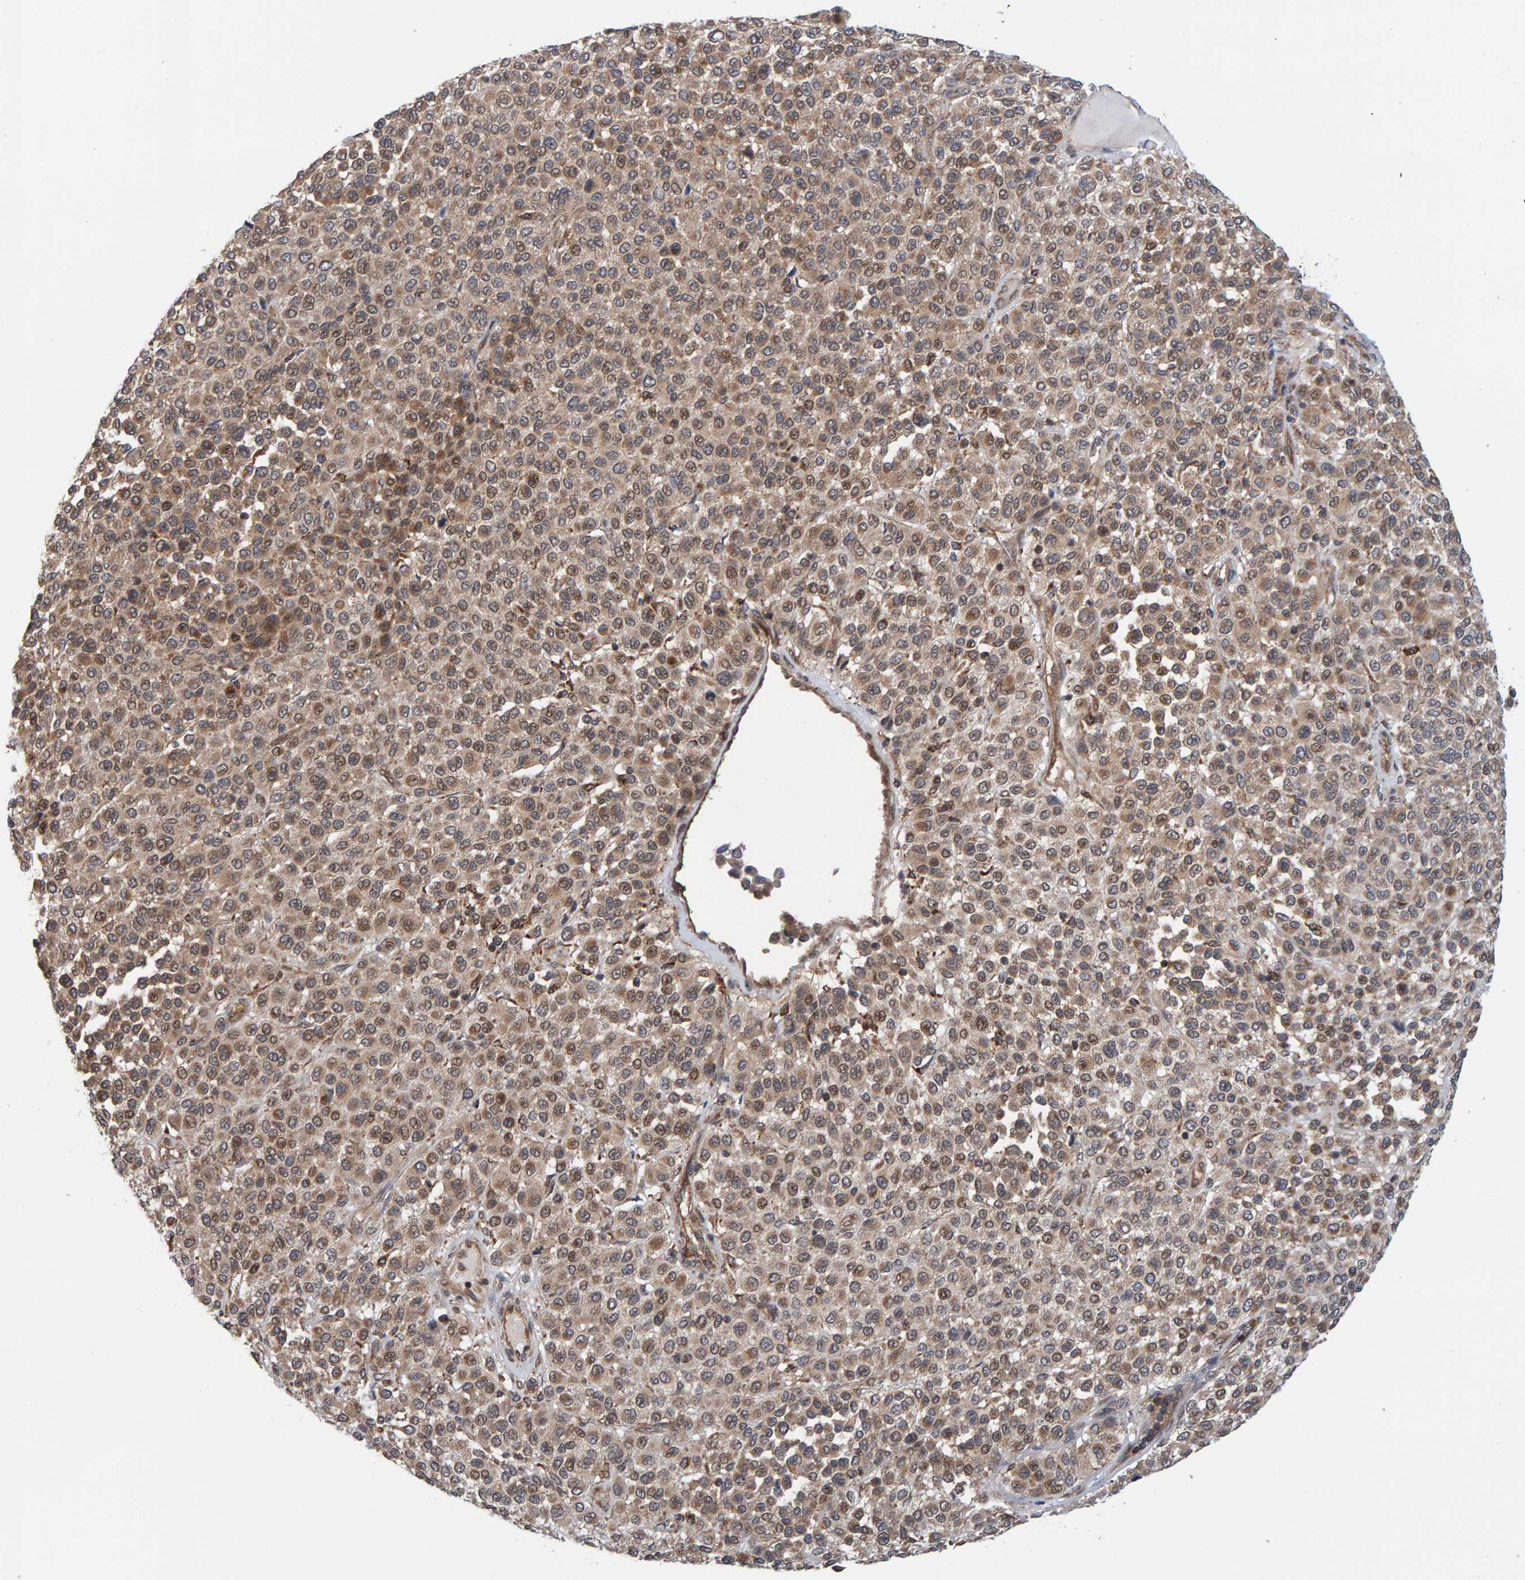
{"staining": {"intensity": "moderate", "quantity": ">75%", "location": "cytoplasmic/membranous"}, "tissue": "melanoma", "cell_type": "Tumor cells", "image_type": "cancer", "snomed": [{"axis": "morphology", "description": "Malignant melanoma, Metastatic site"}, {"axis": "topography", "description": "Pancreas"}], "caption": "Moderate cytoplasmic/membranous protein expression is present in approximately >75% of tumor cells in melanoma.", "gene": "SCRN2", "patient": {"sex": "female", "age": 30}}